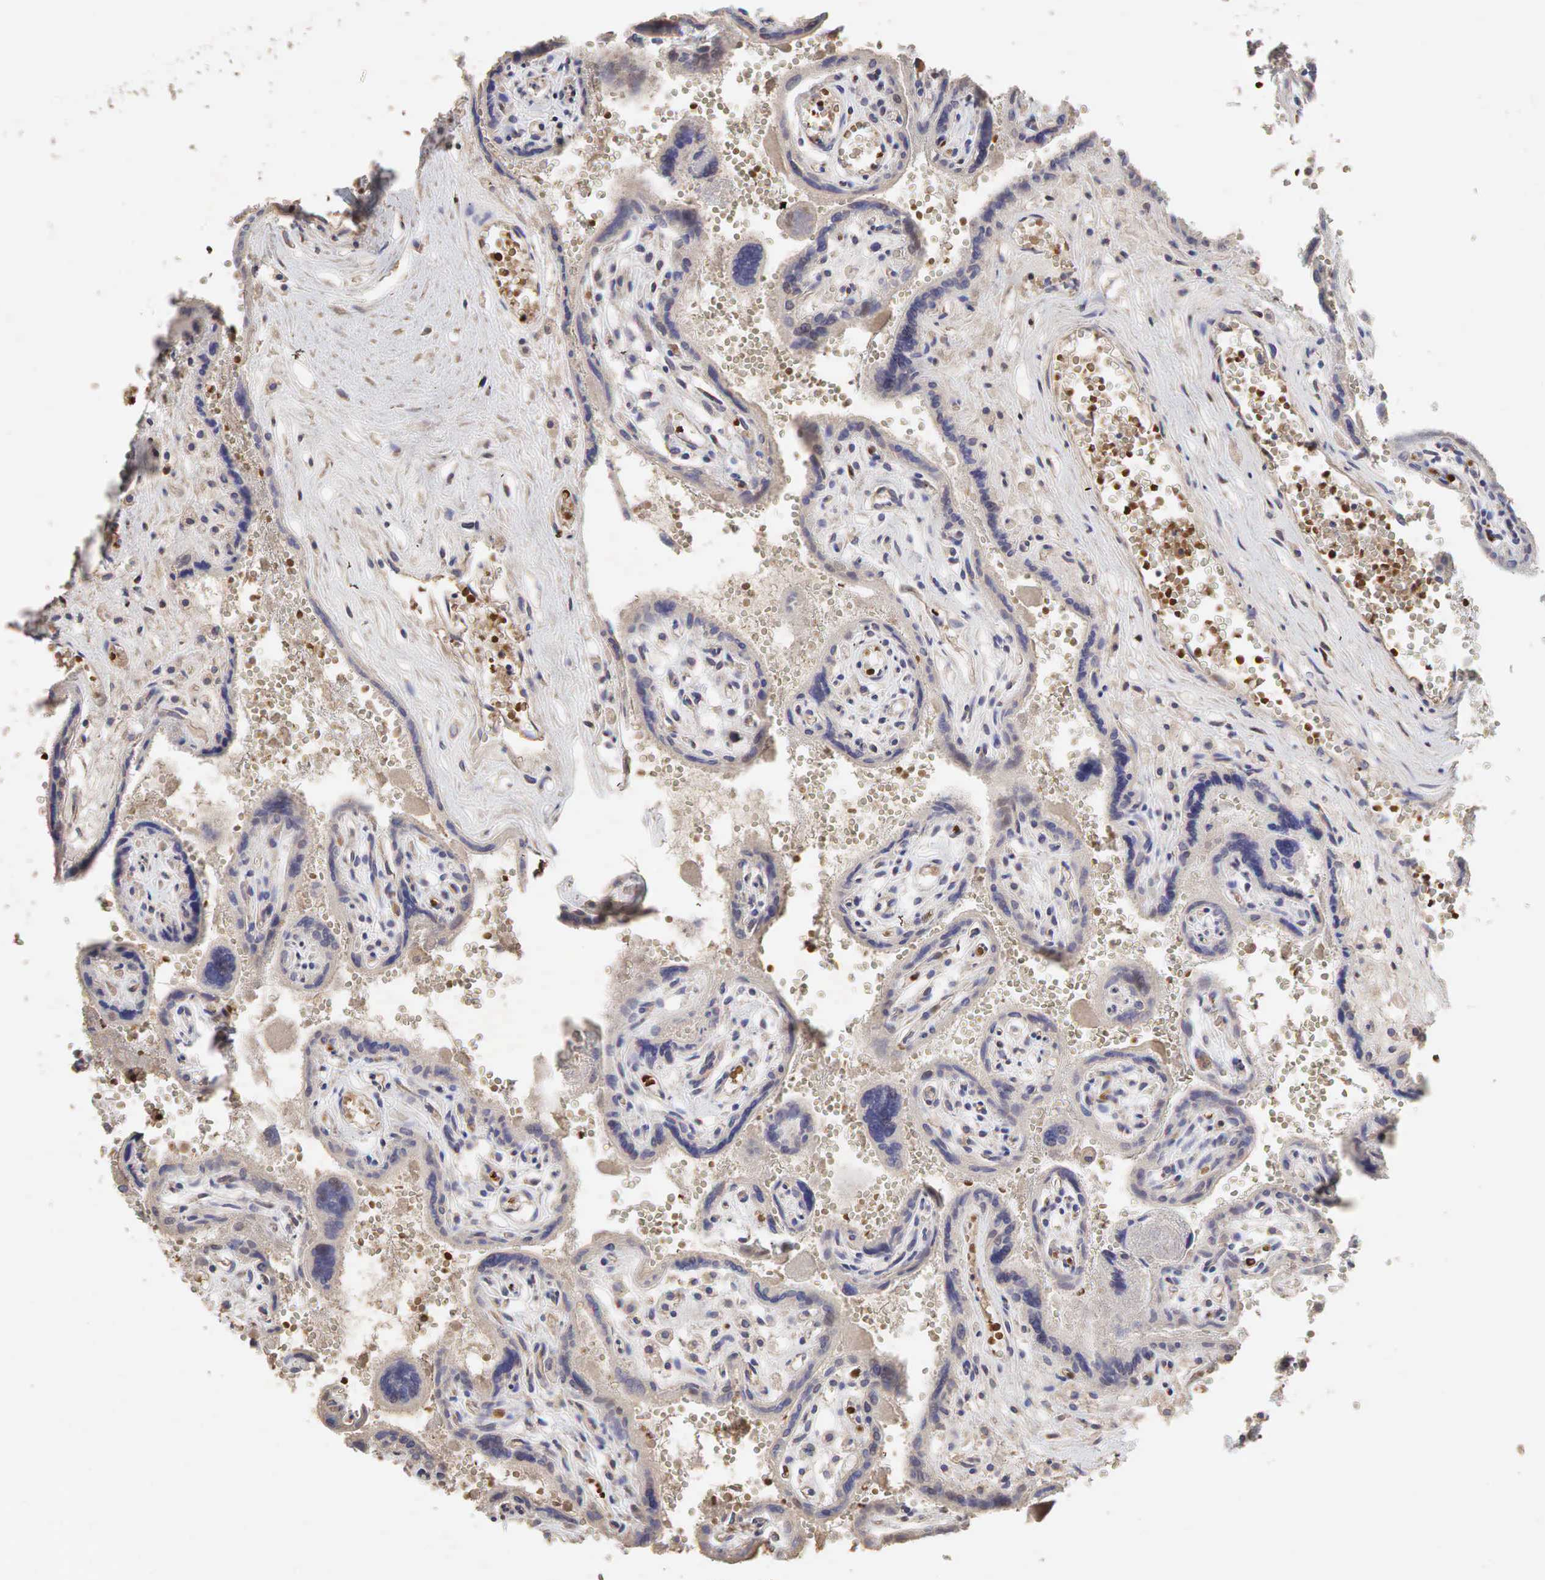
{"staining": {"intensity": "weak", "quantity": ">75%", "location": "cytoplasmic/membranous"}, "tissue": "placenta", "cell_type": "Decidual cells", "image_type": "normal", "snomed": [{"axis": "morphology", "description": "Normal tissue, NOS"}, {"axis": "topography", "description": "Placenta"}], "caption": "A micrograph of placenta stained for a protein exhibits weak cytoplasmic/membranous brown staining in decidual cells.", "gene": "PABPC5", "patient": {"sex": "female", "age": 40}}